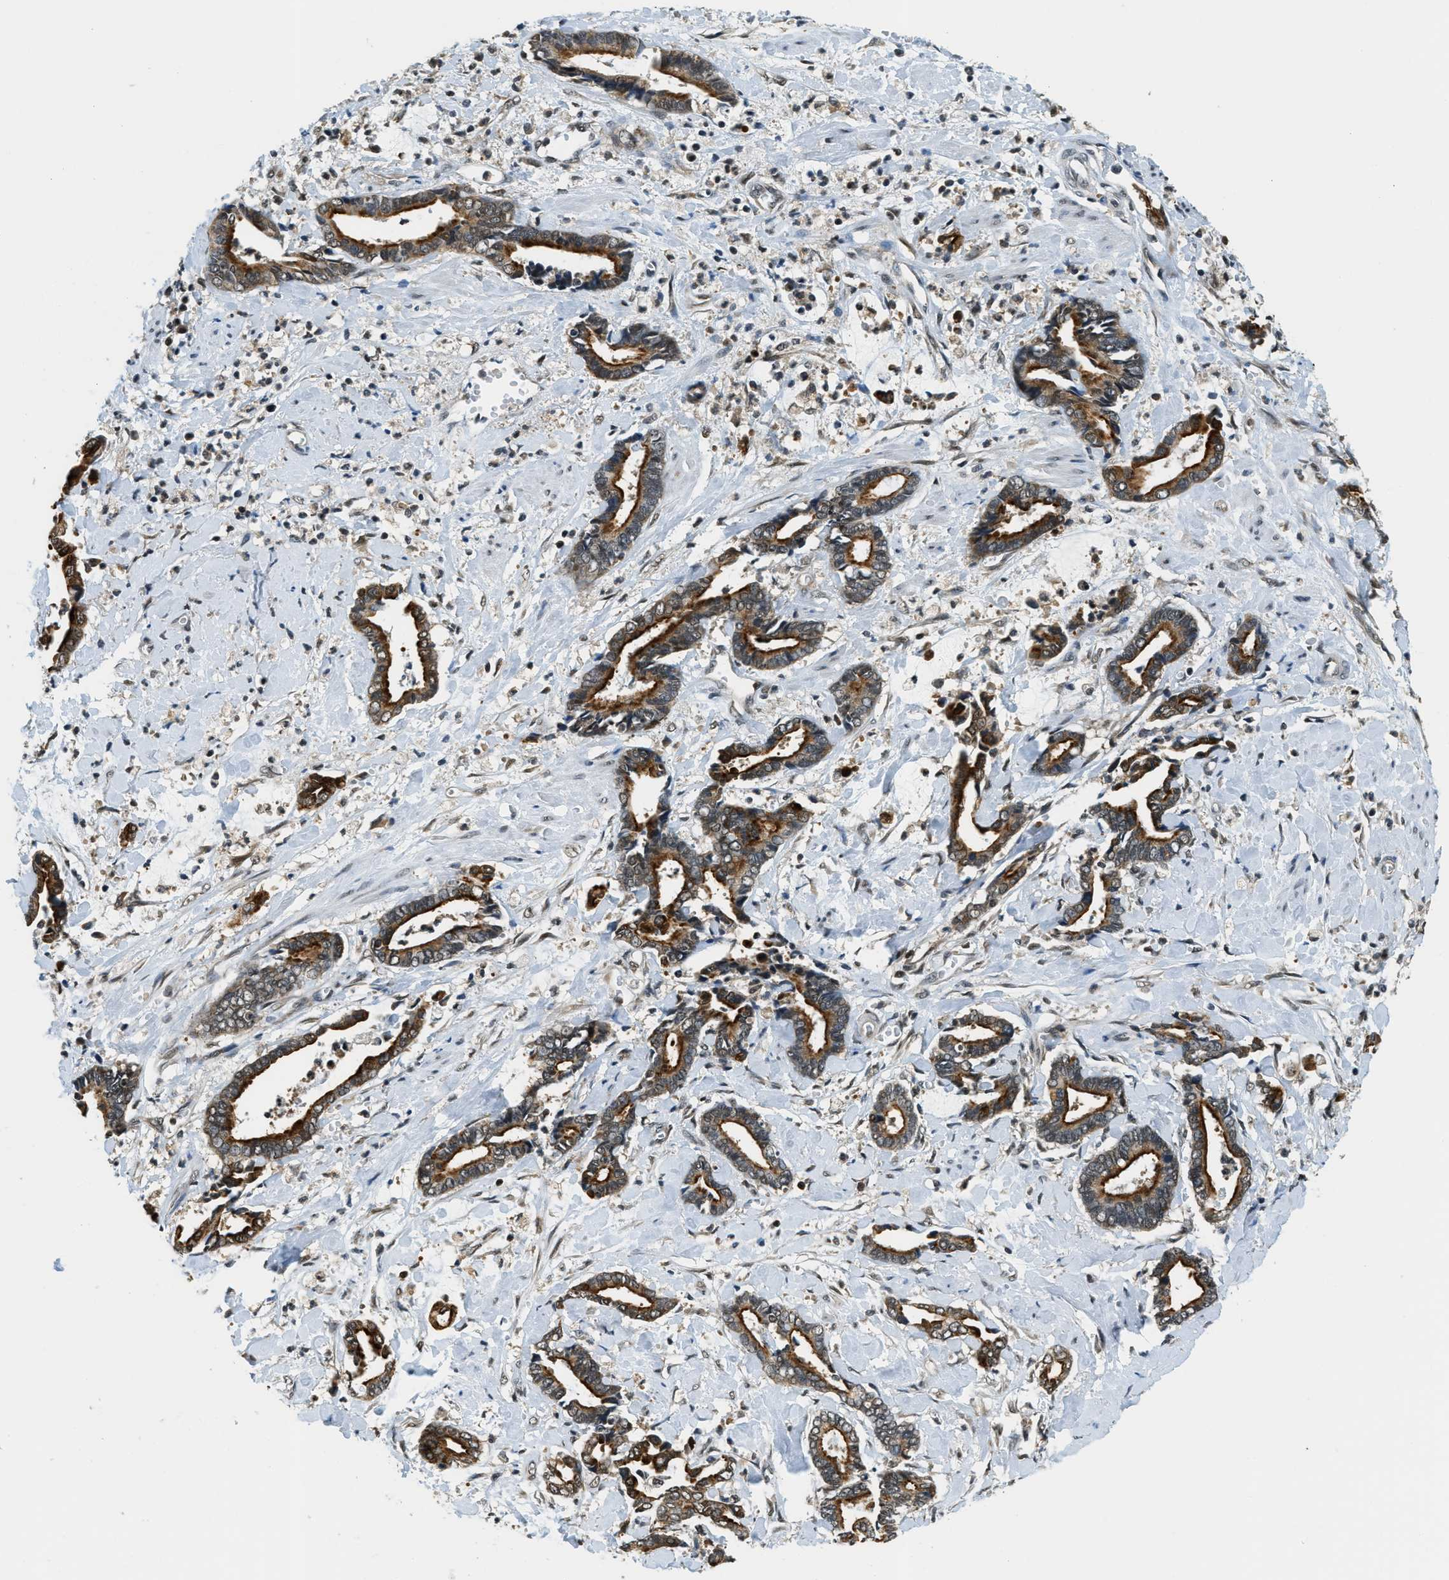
{"staining": {"intensity": "strong", "quantity": "25%-75%", "location": "cytoplasmic/membranous,nuclear"}, "tissue": "cervical cancer", "cell_type": "Tumor cells", "image_type": "cancer", "snomed": [{"axis": "morphology", "description": "Adenocarcinoma, NOS"}, {"axis": "topography", "description": "Cervix"}], "caption": "The histopathology image displays immunohistochemical staining of cervical adenocarcinoma. There is strong cytoplasmic/membranous and nuclear staining is identified in about 25%-75% of tumor cells.", "gene": "RAB11FIP1", "patient": {"sex": "female", "age": 44}}